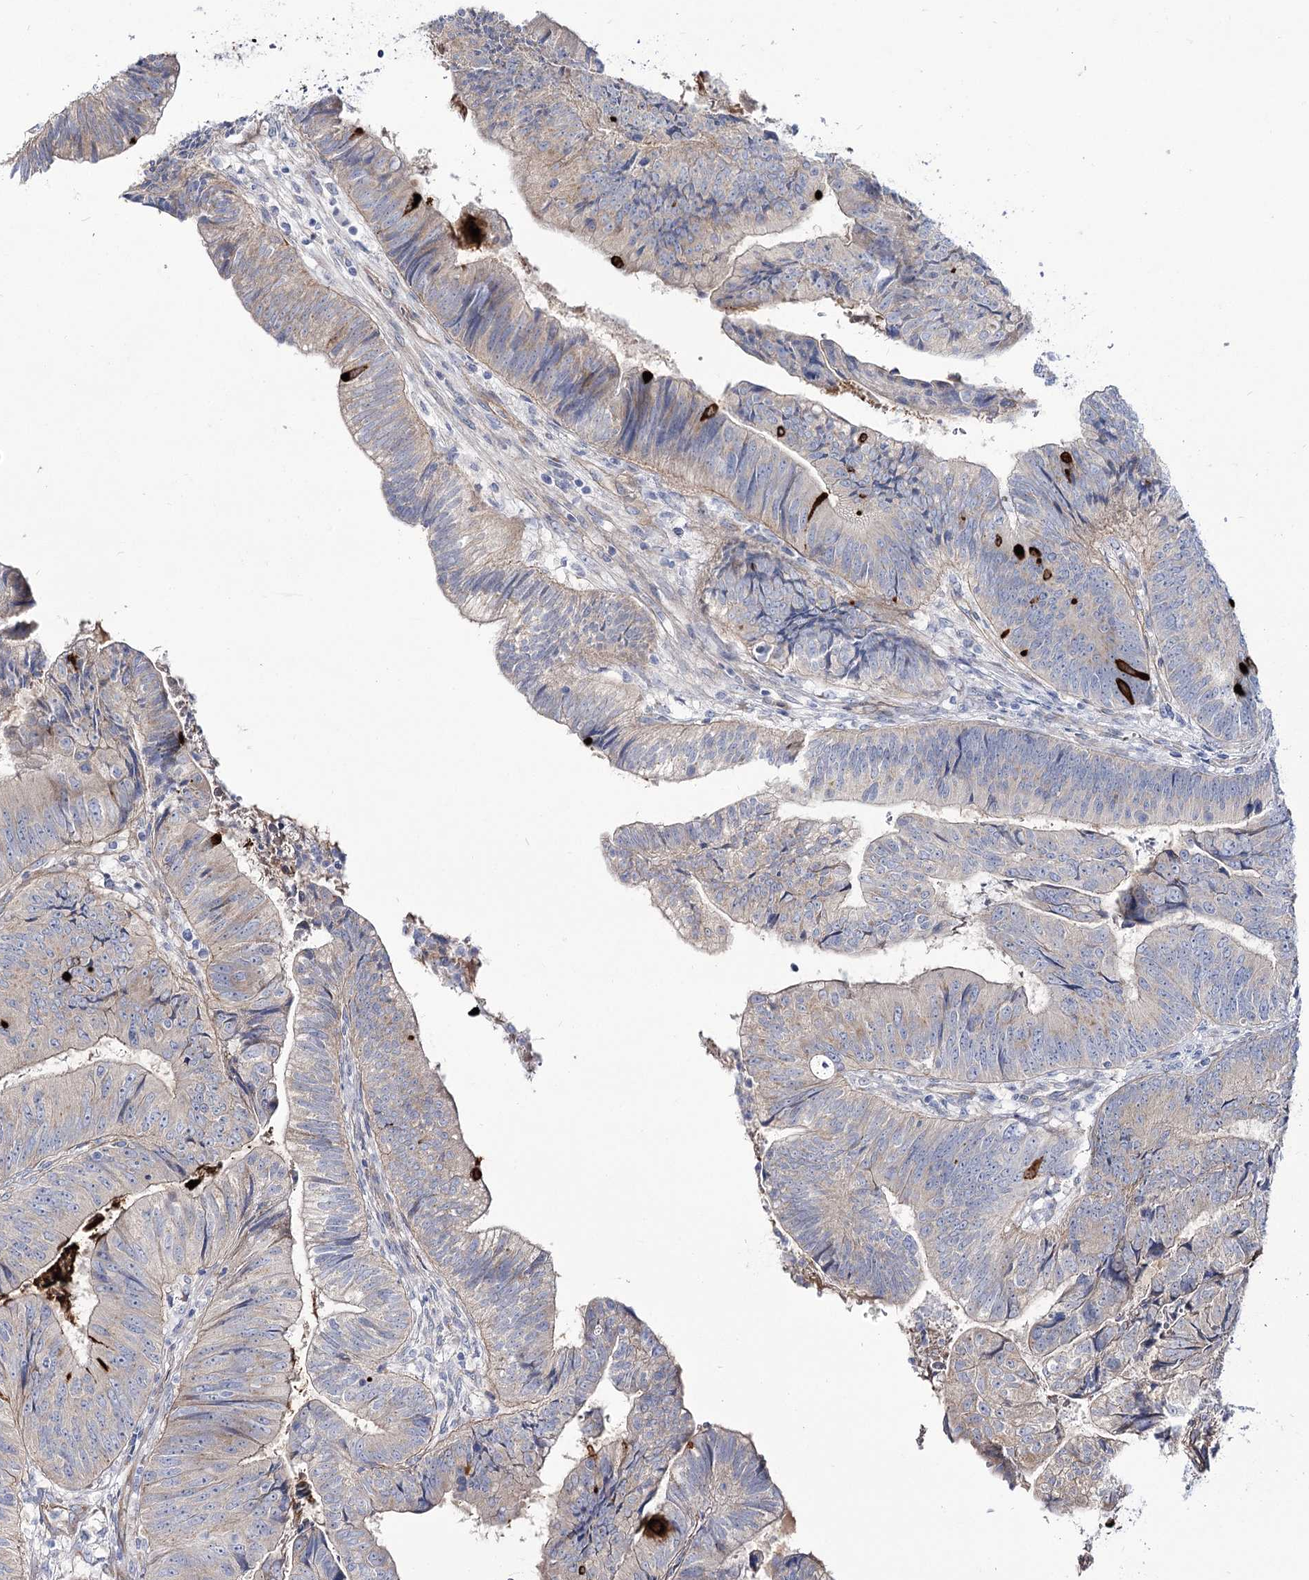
{"staining": {"intensity": "negative", "quantity": "none", "location": "none"}, "tissue": "colorectal cancer", "cell_type": "Tumor cells", "image_type": "cancer", "snomed": [{"axis": "morphology", "description": "Adenocarcinoma, NOS"}, {"axis": "topography", "description": "Colon"}], "caption": "DAB immunohistochemical staining of human adenocarcinoma (colorectal) demonstrates no significant staining in tumor cells.", "gene": "SUOX", "patient": {"sex": "female", "age": 67}}